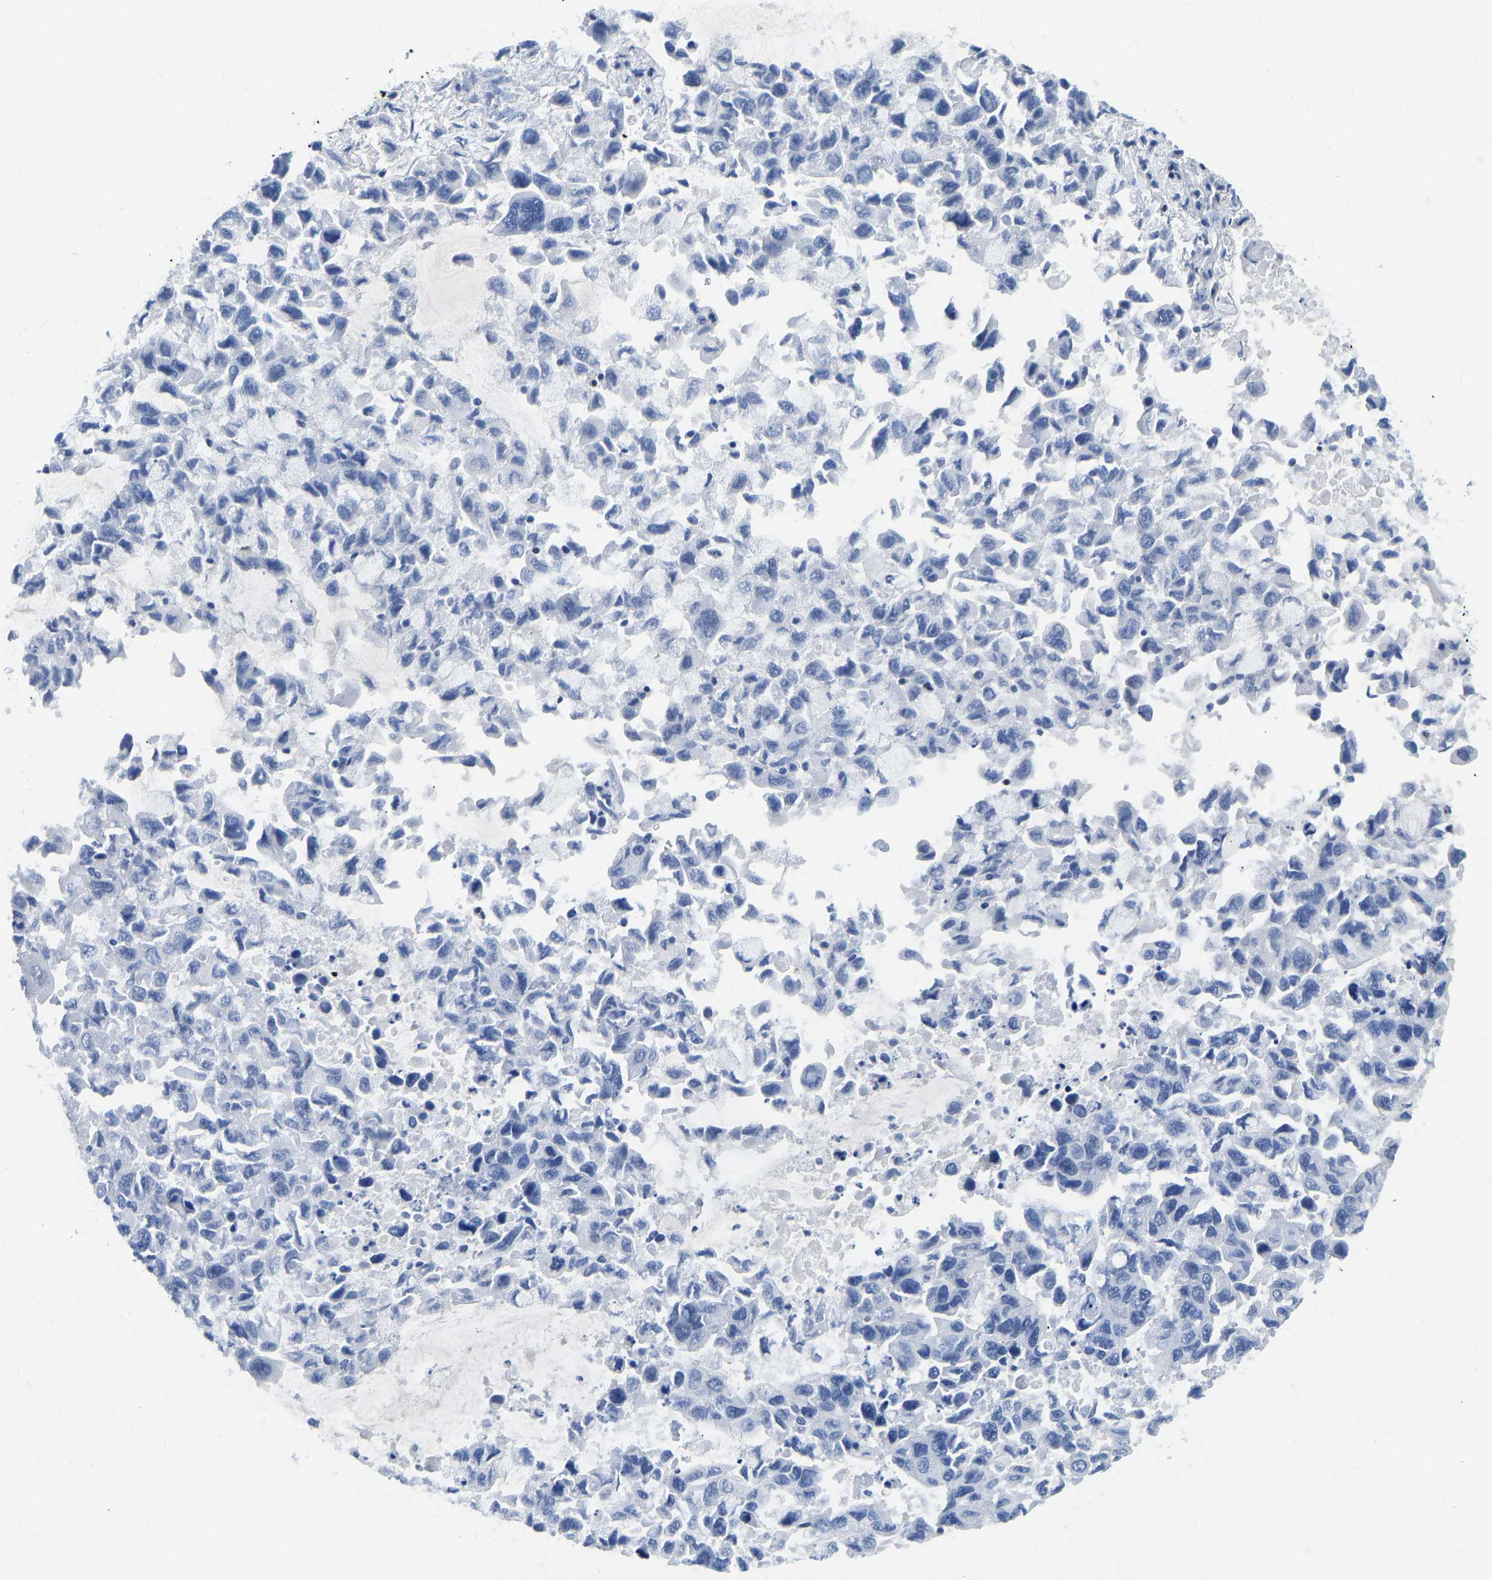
{"staining": {"intensity": "negative", "quantity": "none", "location": "none"}, "tissue": "lung cancer", "cell_type": "Tumor cells", "image_type": "cancer", "snomed": [{"axis": "morphology", "description": "Adenocarcinoma, NOS"}, {"axis": "topography", "description": "Lung"}], "caption": "The immunohistochemistry (IHC) image has no significant expression in tumor cells of lung cancer tissue.", "gene": "TCF7", "patient": {"sex": "male", "age": 64}}